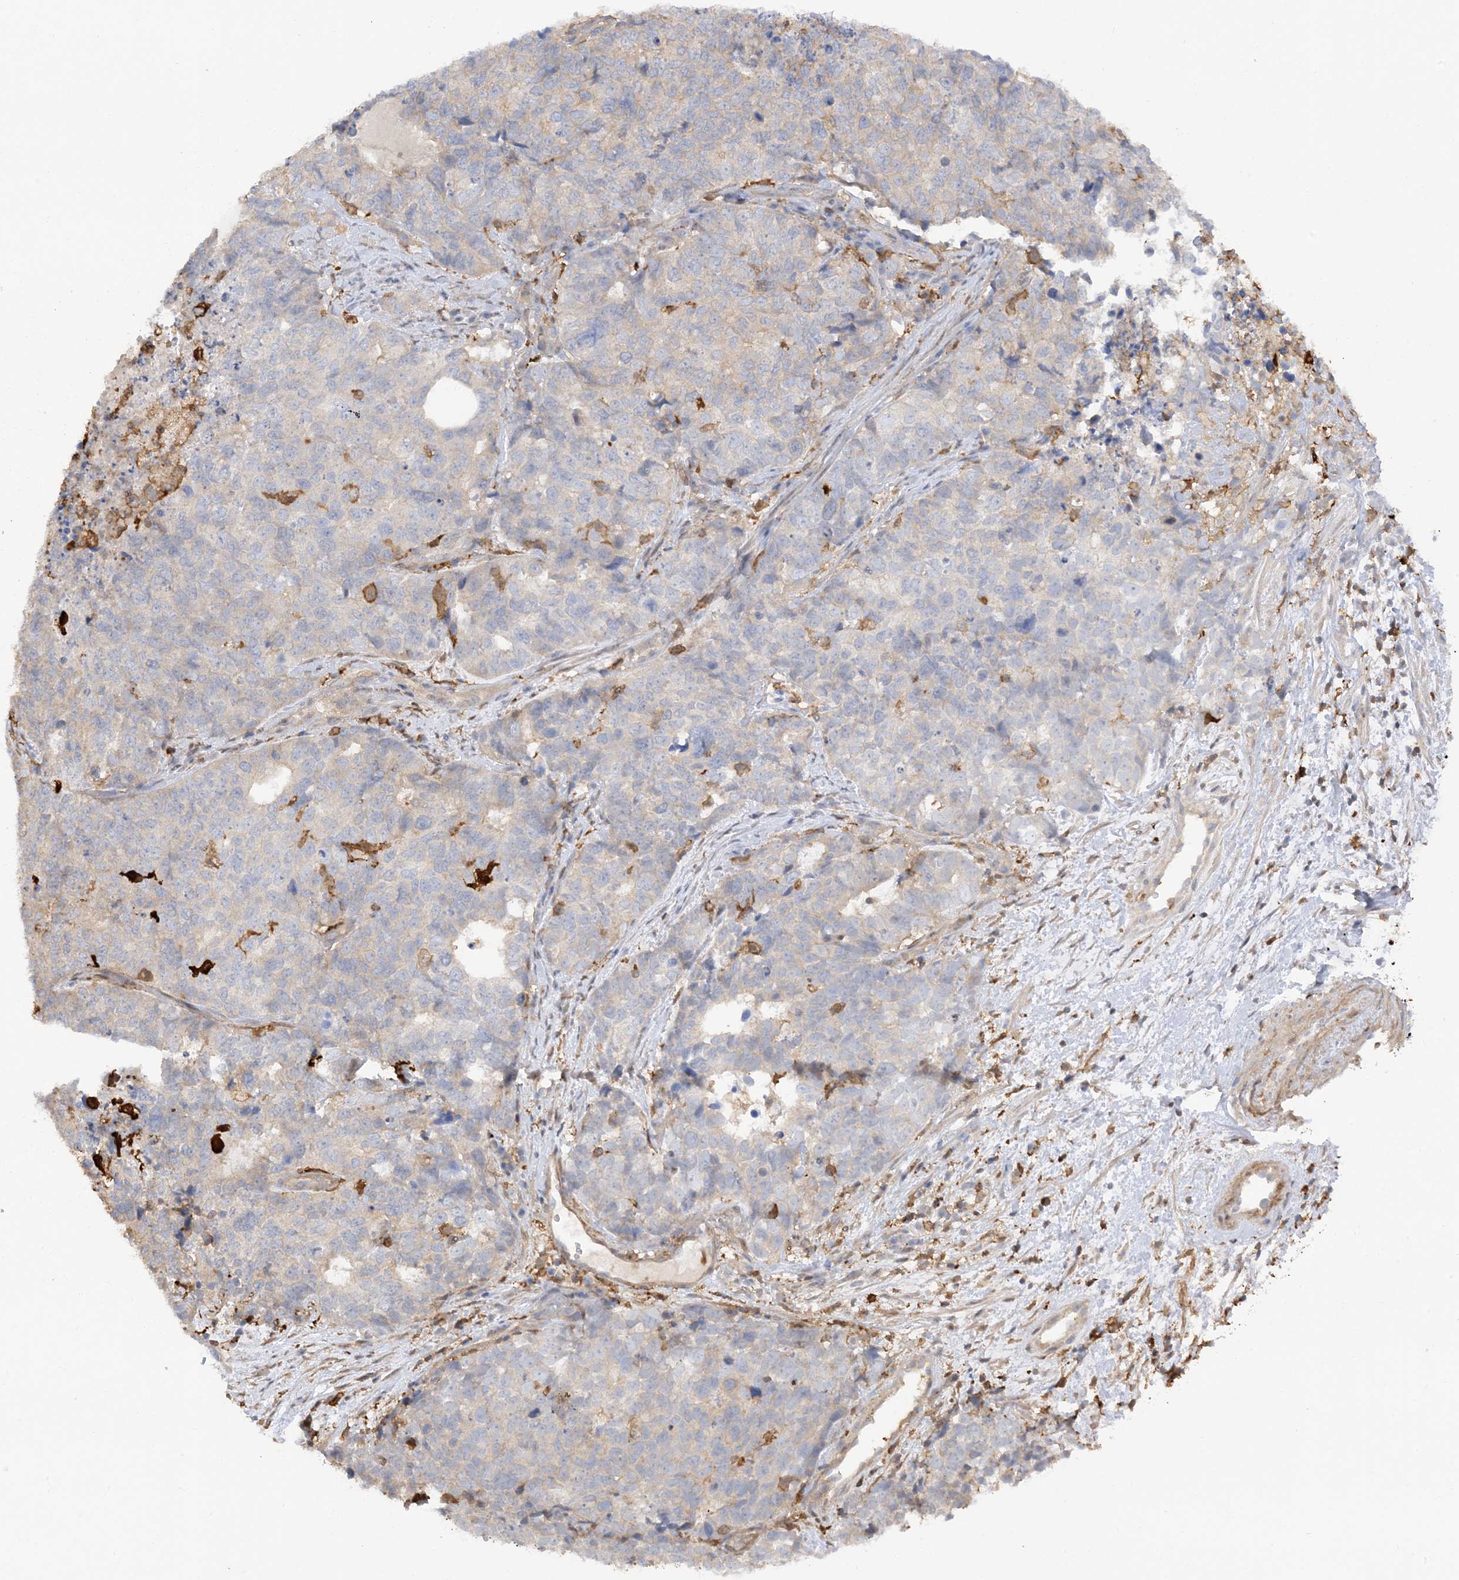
{"staining": {"intensity": "negative", "quantity": "none", "location": "none"}, "tissue": "cervical cancer", "cell_type": "Tumor cells", "image_type": "cancer", "snomed": [{"axis": "morphology", "description": "Squamous cell carcinoma, NOS"}, {"axis": "topography", "description": "Cervix"}], "caption": "This is an IHC micrograph of cervical cancer. There is no staining in tumor cells.", "gene": "PHACTR2", "patient": {"sex": "female", "age": 63}}